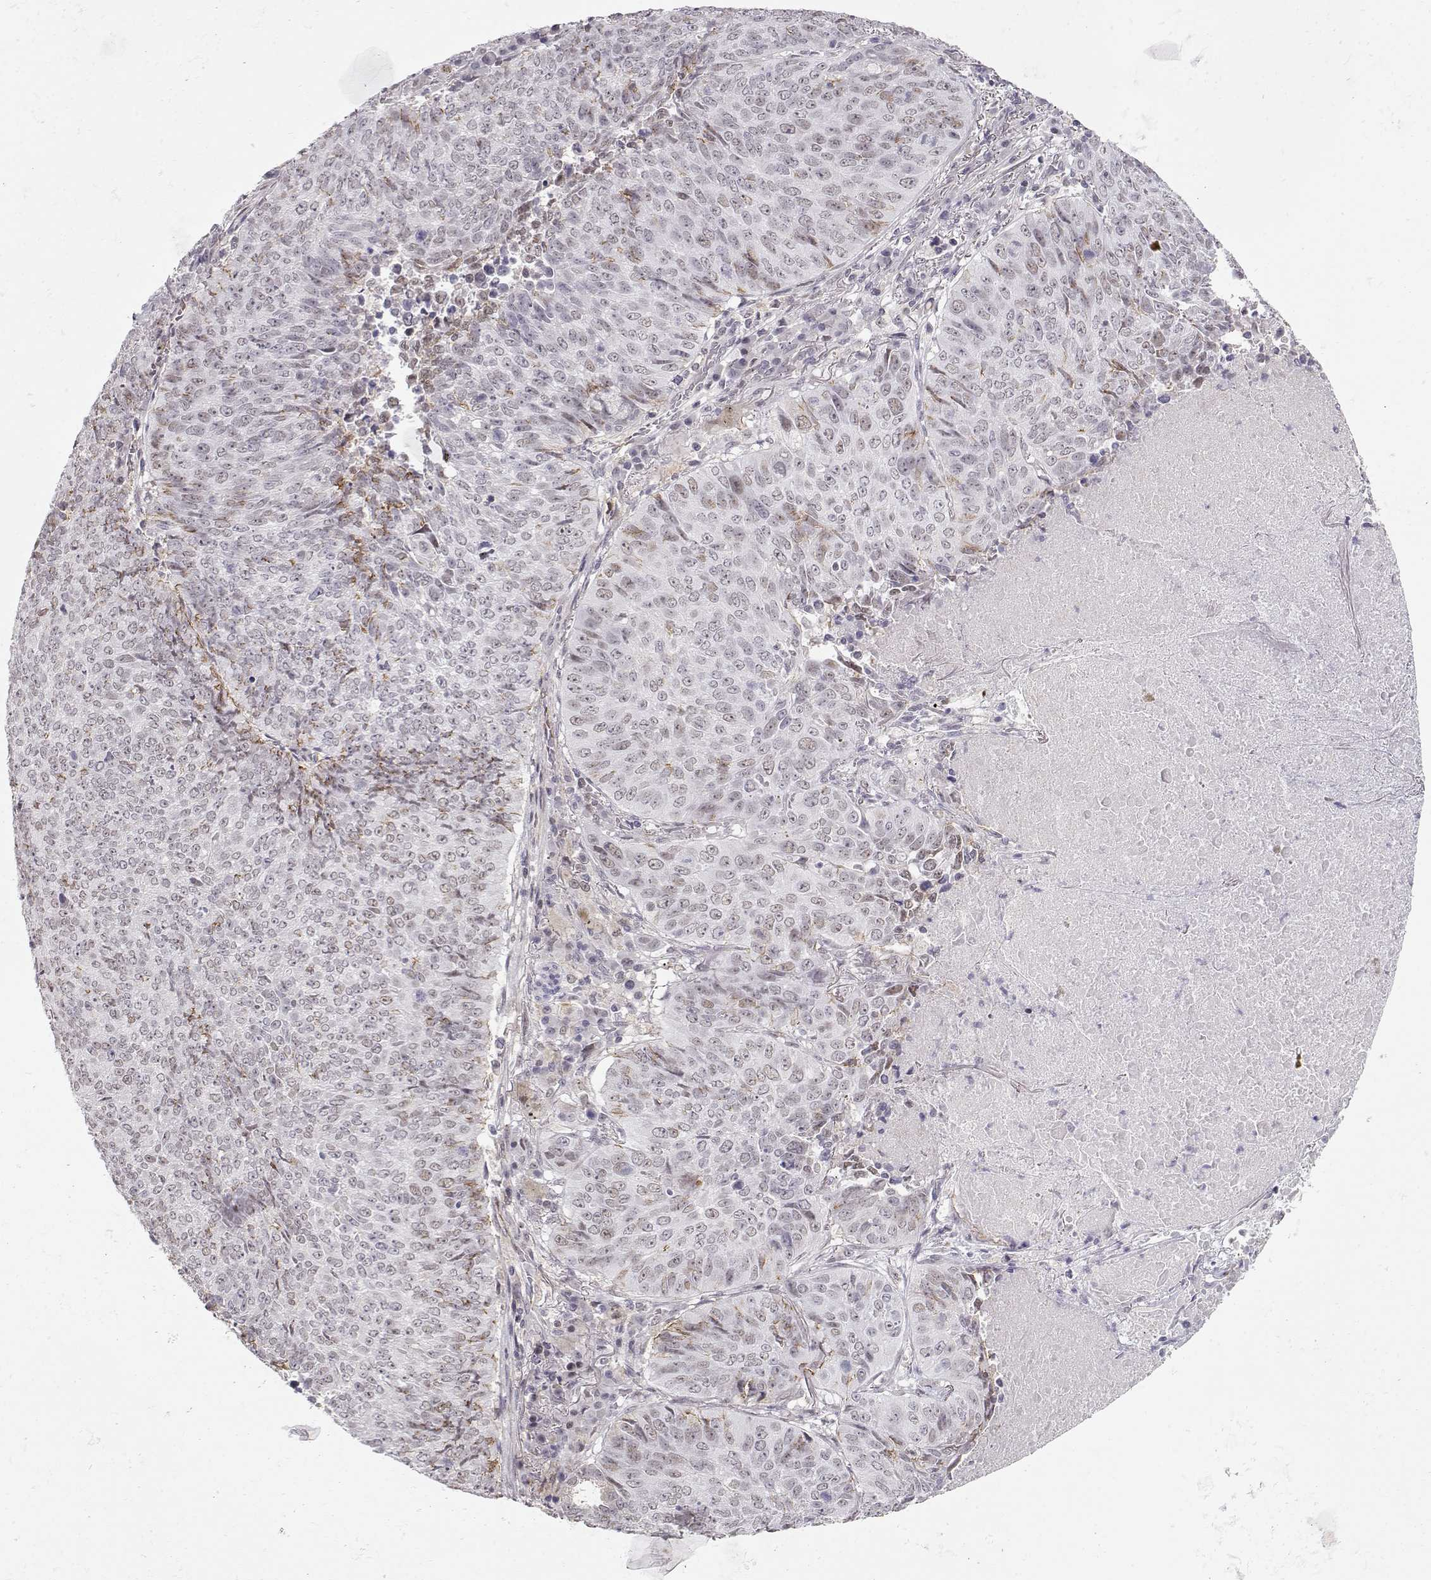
{"staining": {"intensity": "negative", "quantity": "none", "location": "none"}, "tissue": "lung cancer", "cell_type": "Tumor cells", "image_type": "cancer", "snomed": [{"axis": "morphology", "description": "Normal tissue, NOS"}, {"axis": "morphology", "description": "Squamous cell carcinoma, NOS"}, {"axis": "topography", "description": "Bronchus"}, {"axis": "topography", "description": "Lung"}], "caption": "Immunohistochemistry (IHC) photomicrograph of lung squamous cell carcinoma stained for a protein (brown), which exhibits no staining in tumor cells.", "gene": "TEPP", "patient": {"sex": "male", "age": 64}}